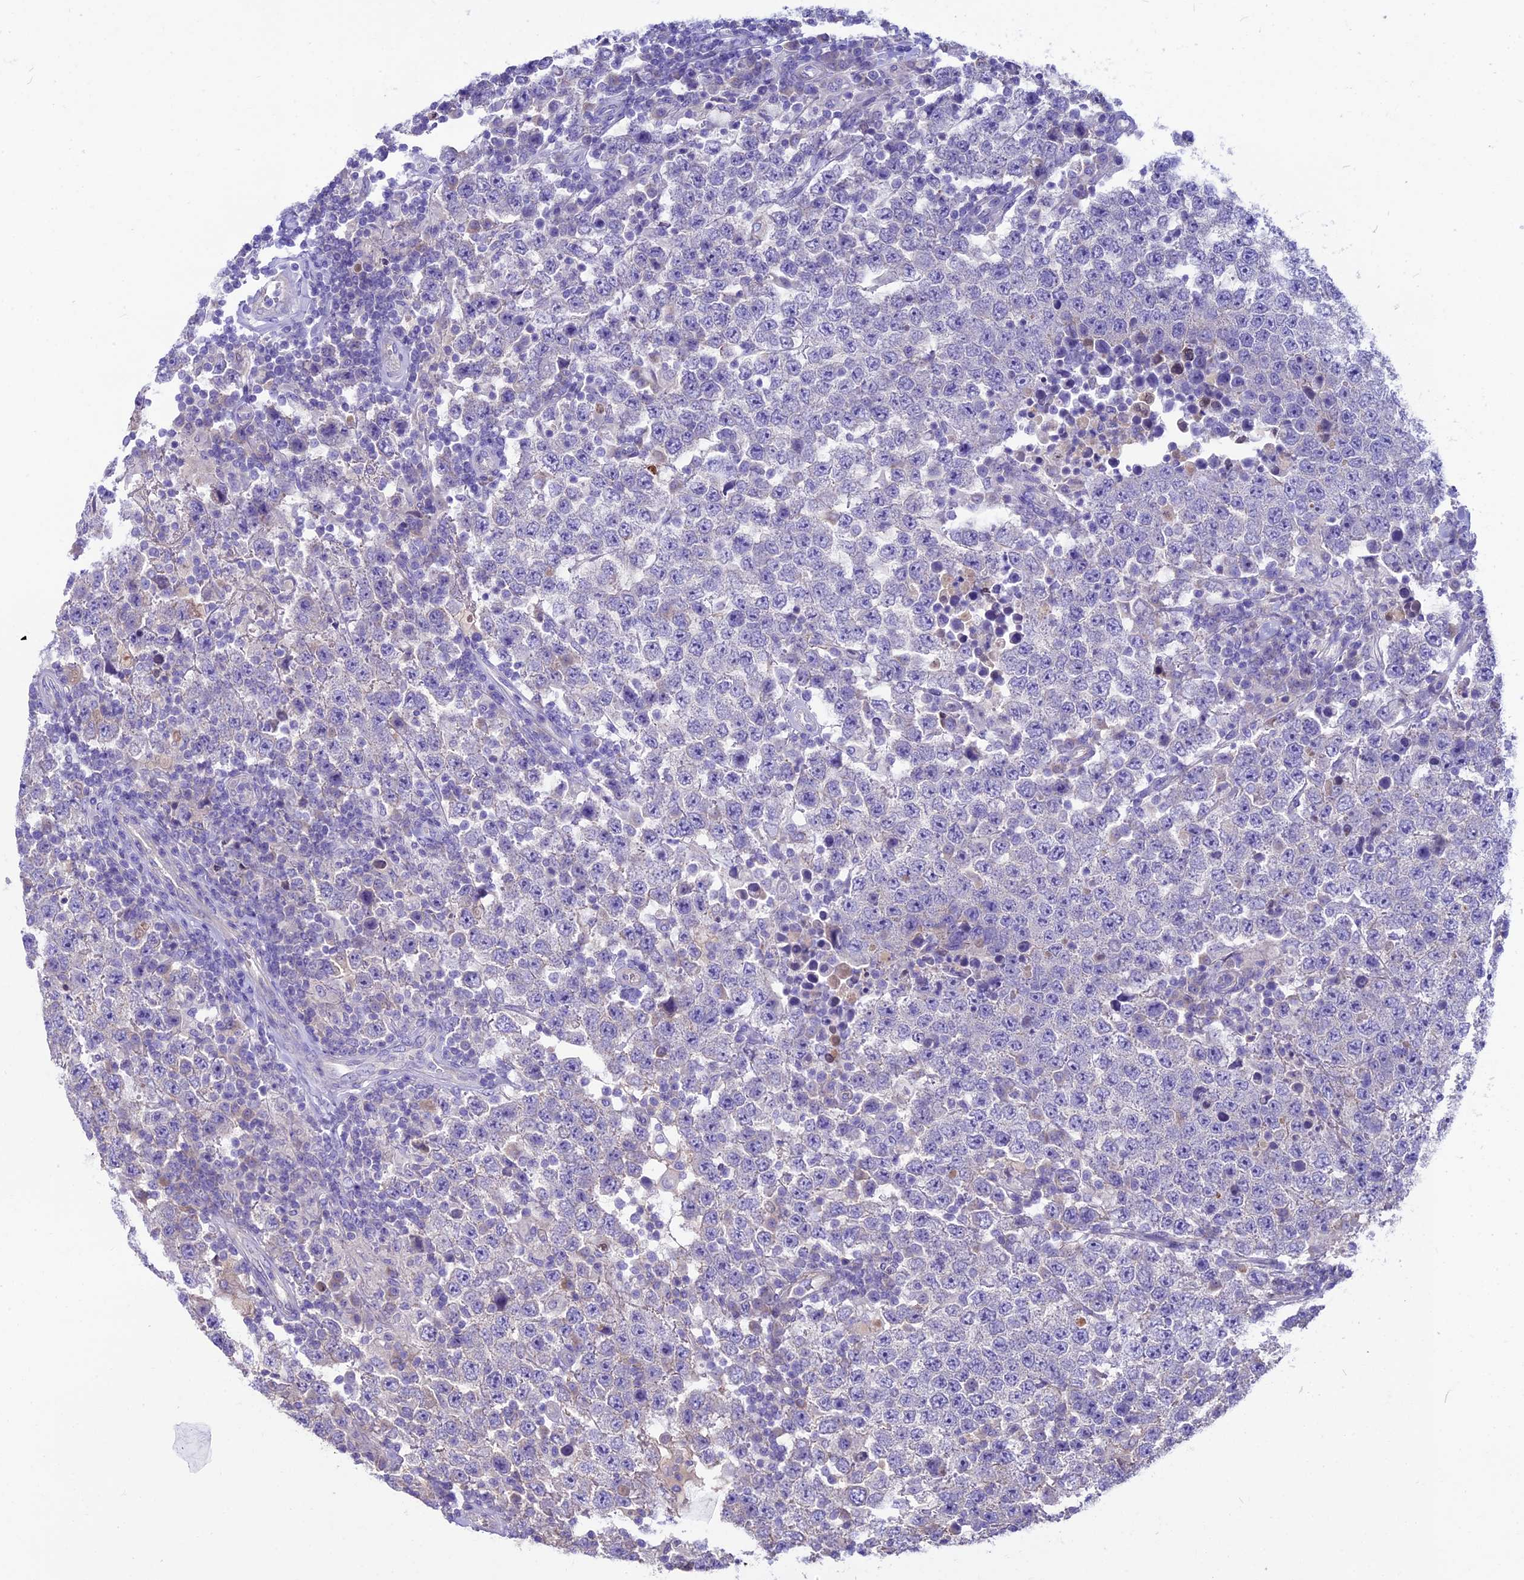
{"staining": {"intensity": "negative", "quantity": "none", "location": "none"}, "tissue": "testis cancer", "cell_type": "Tumor cells", "image_type": "cancer", "snomed": [{"axis": "morphology", "description": "Normal tissue, NOS"}, {"axis": "morphology", "description": "Urothelial carcinoma, High grade"}, {"axis": "morphology", "description": "Seminoma, NOS"}, {"axis": "morphology", "description": "Carcinoma, Embryonal, NOS"}, {"axis": "topography", "description": "Urinary bladder"}, {"axis": "topography", "description": "Testis"}], "caption": "IHC of testis cancer reveals no positivity in tumor cells.", "gene": "ANO3", "patient": {"sex": "male", "age": 41}}